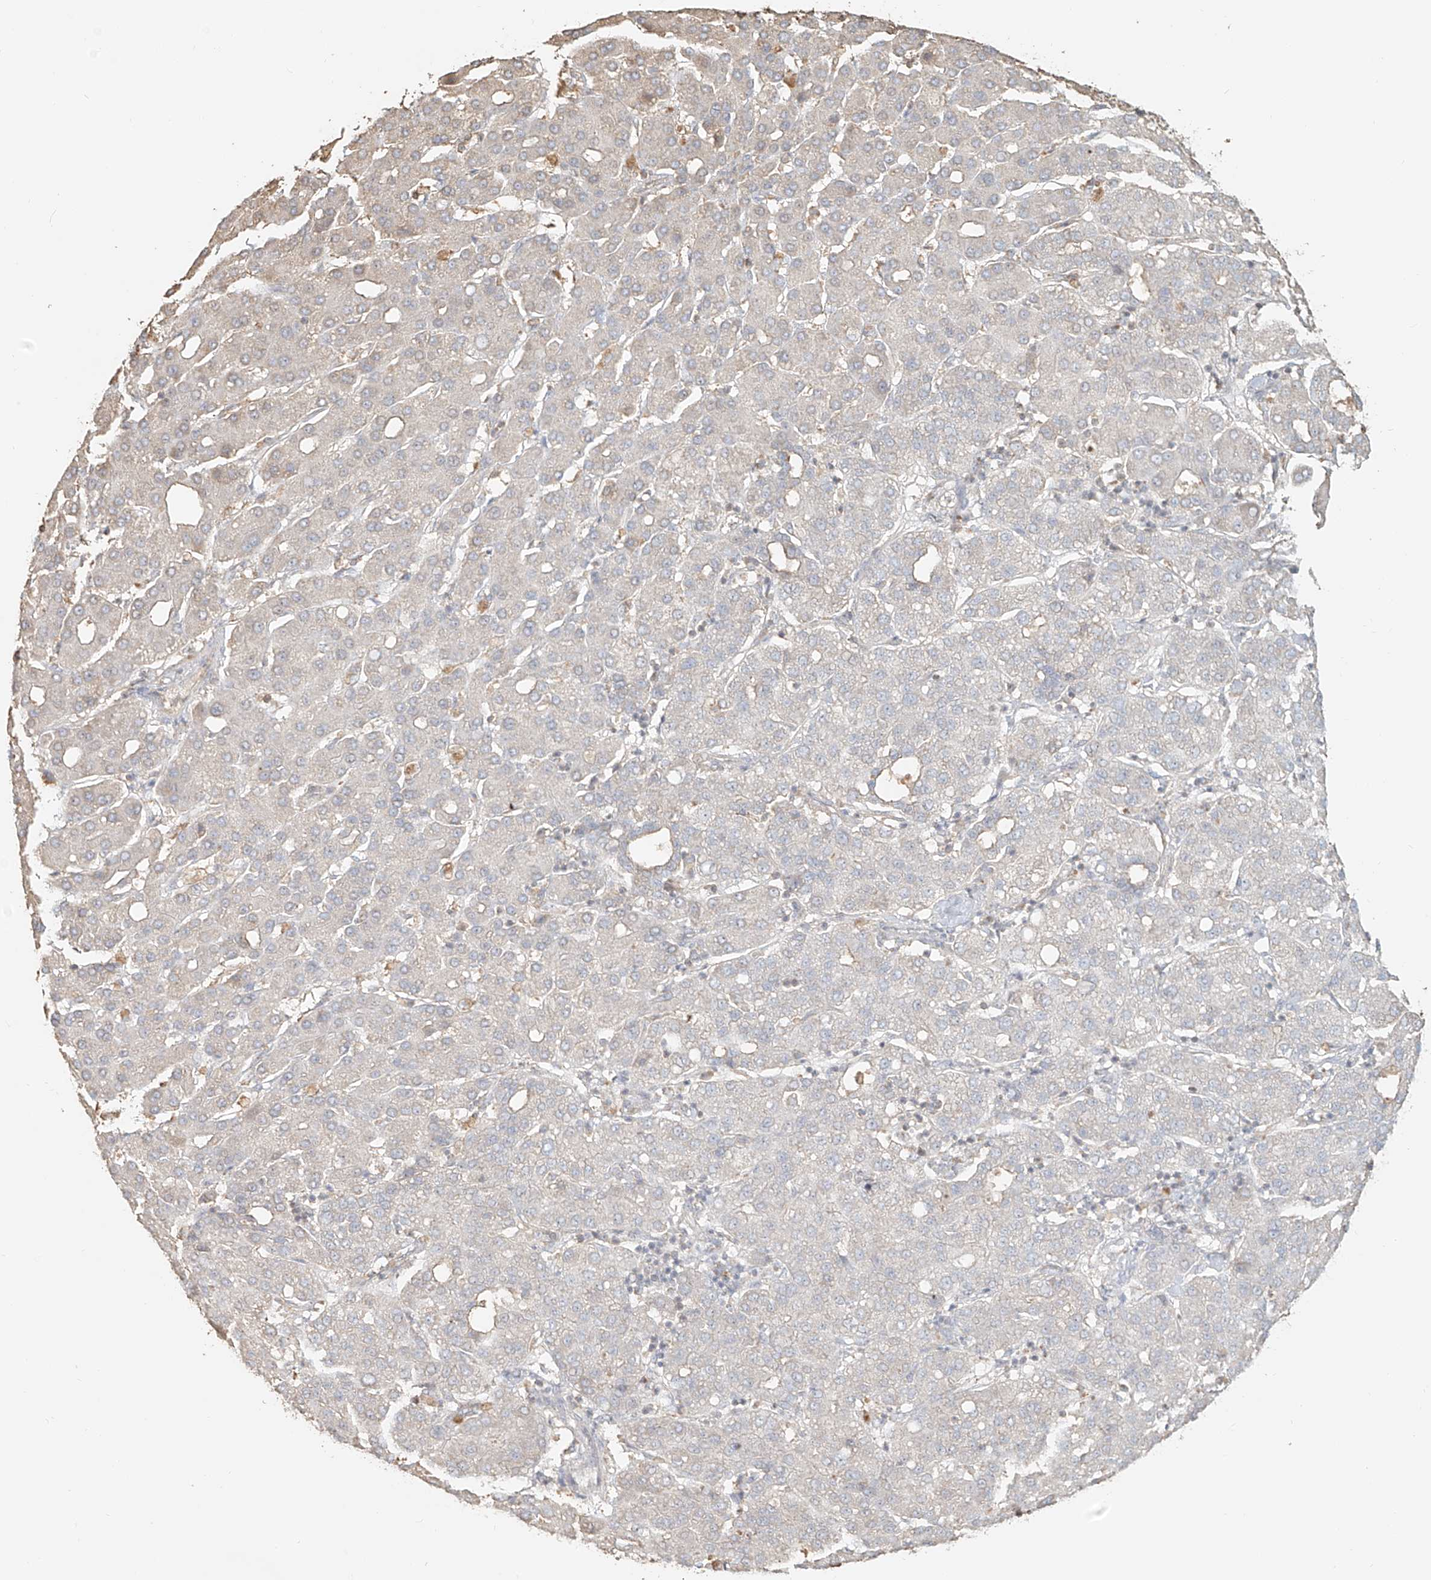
{"staining": {"intensity": "negative", "quantity": "none", "location": "none"}, "tissue": "liver cancer", "cell_type": "Tumor cells", "image_type": "cancer", "snomed": [{"axis": "morphology", "description": "Carcinoma, Hepatocellular, NOS"}, {"axis": "topography", "description": "Liver"}], "caption": "Liver hepatocellular carcinoma stained for a protein using immunohistochemistry (IHC) displays no positivity tumor cells.", "gene": "NPHS1", "patient": {"sex": "male", "age": 65}}